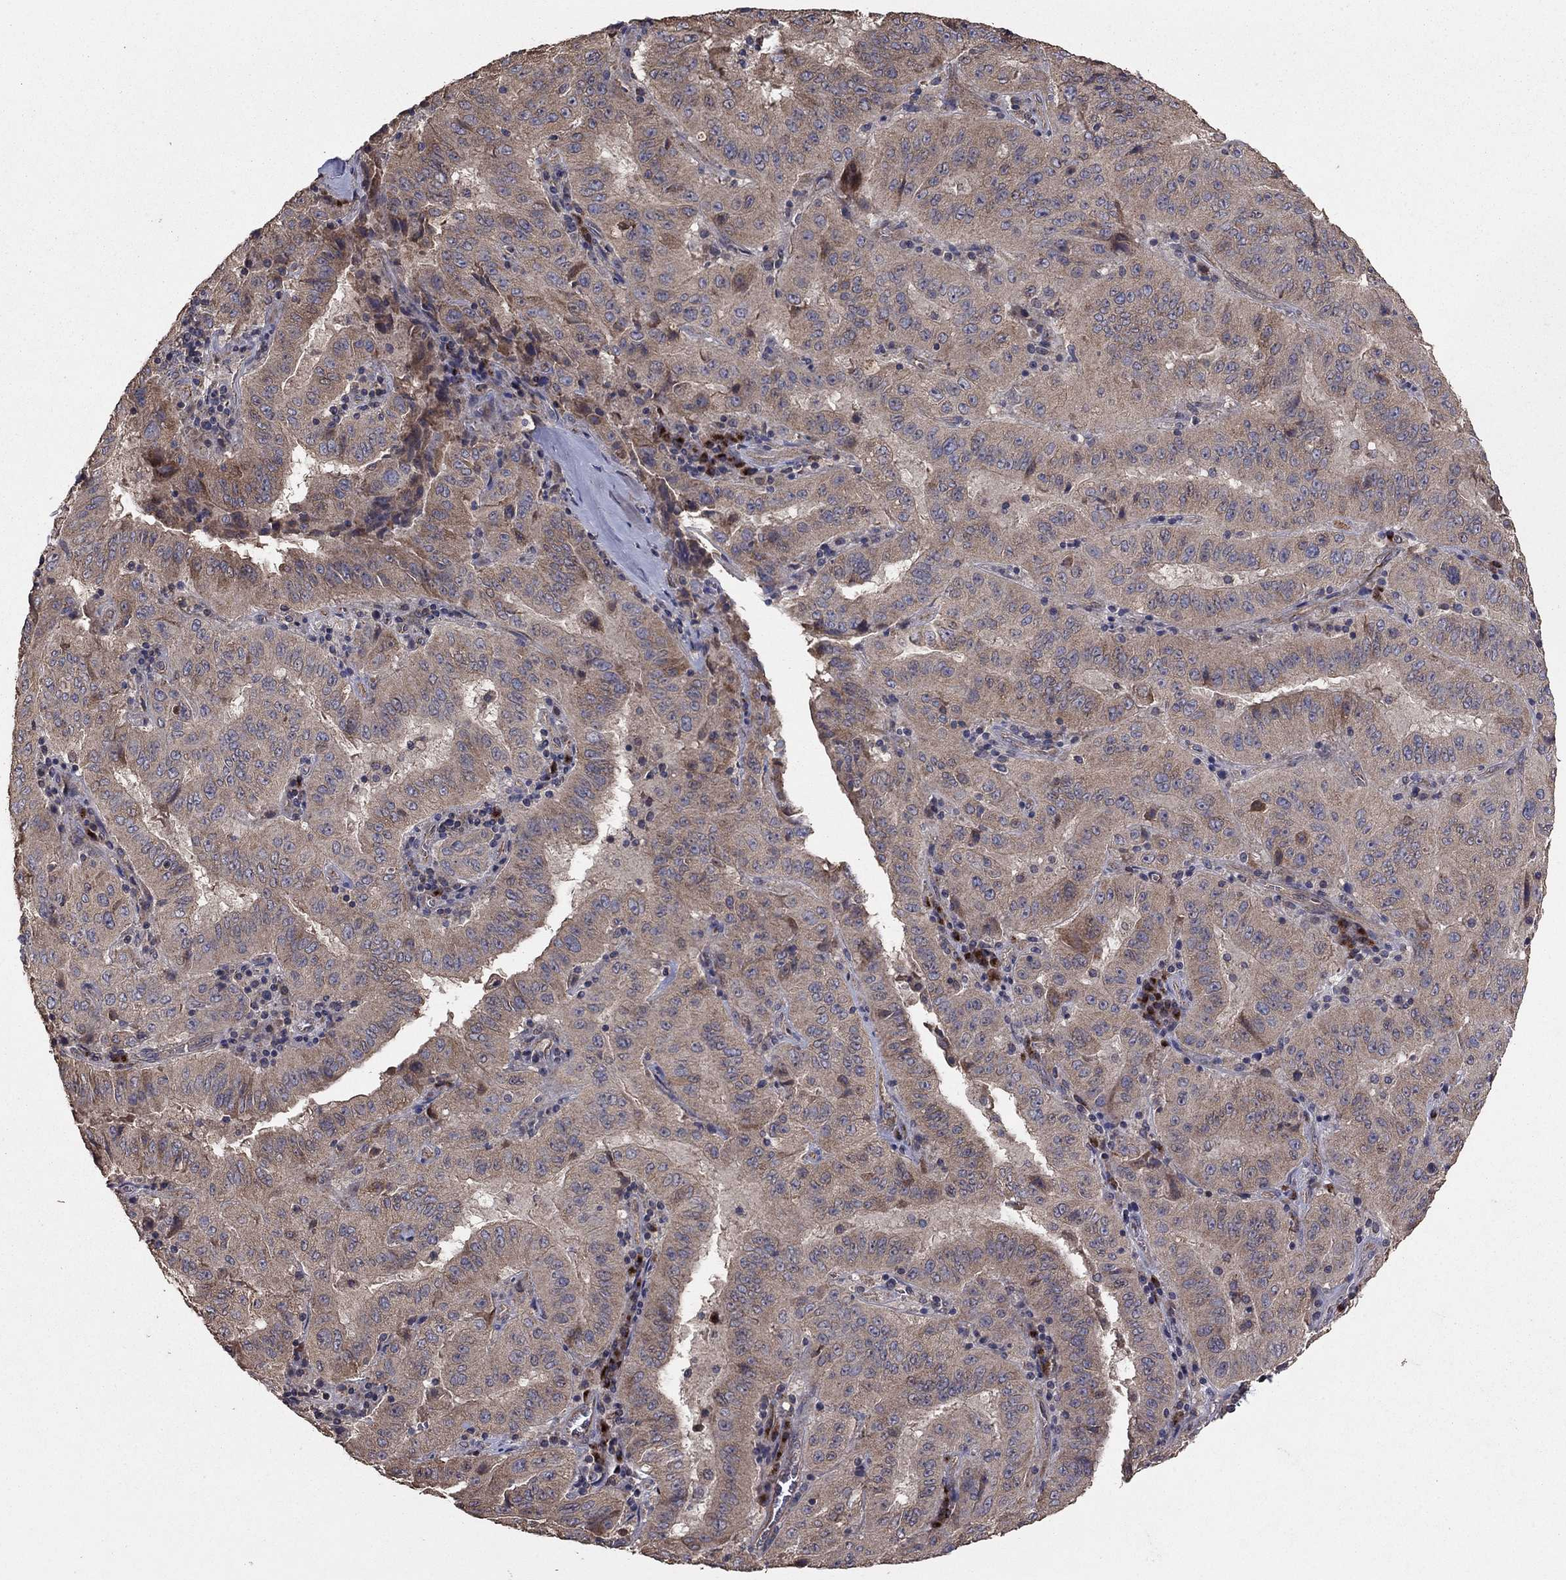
{"staining": {"intensity": "weak", "quantity": "25%-75%", "location": "cytoplasmic/membranous"}, "tissue": "pancreatic cancer", "cell_type": "Tumor cells", "image_type": "cancer", "snomed": [{"axis": "morphology", "description": "Adenocarcinoma, NOS"}, {"axis": "topography", "description": "Pancreas"}], "caption": "Adenocarcinoma (pancreatic) was stained to show a protein in brown. There is low levels of weak cytoplasmic/membranous expression in approximately 25%-75% of tumor cells.", "gene": "FLT4", "patient": {"sex": "male", "age": 63}}